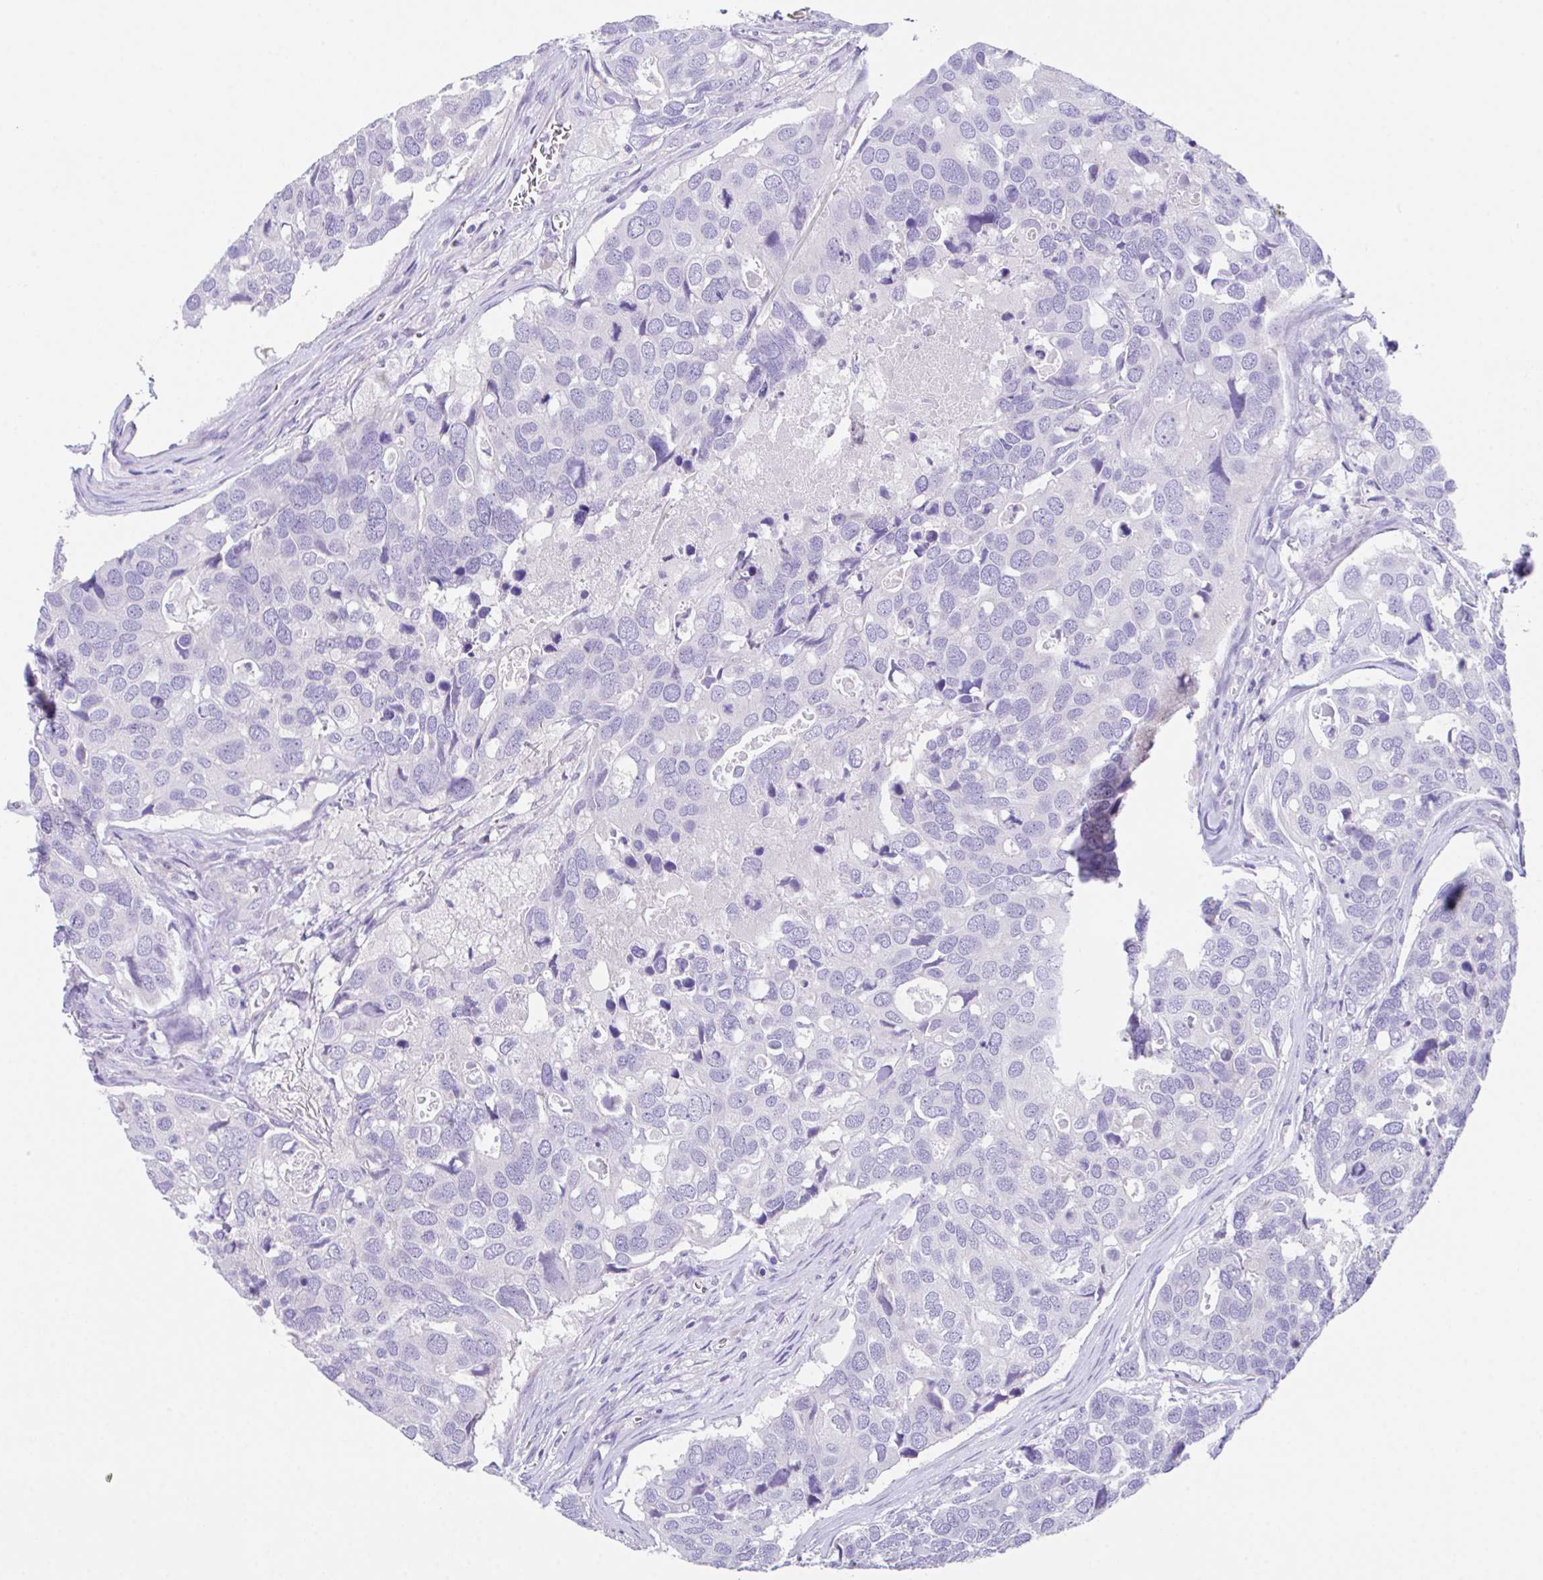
{"staining": {"intensity": "negative", "quantity": "none", "location": "none"}, "tissue": "breast cancer", "cell_type": "Tumor cells", "image_type": "cancer", "snomed": [{"axis": "morphology", "description": "Duct carcinoma"}, {"axis": "topography", "description": "Breast"}], "caption": "Immunohistochemistry (IHC) image of neoplastic tissue: human breast cancer (intraductal carcinoma) stained with DAB (3,3'-diaminobenzidine) displays no significant protein expression in tumor cells. Nuclei are stained in blue.", "gene": "HACD4", "patient": {"sex": "female", "age": 83}}